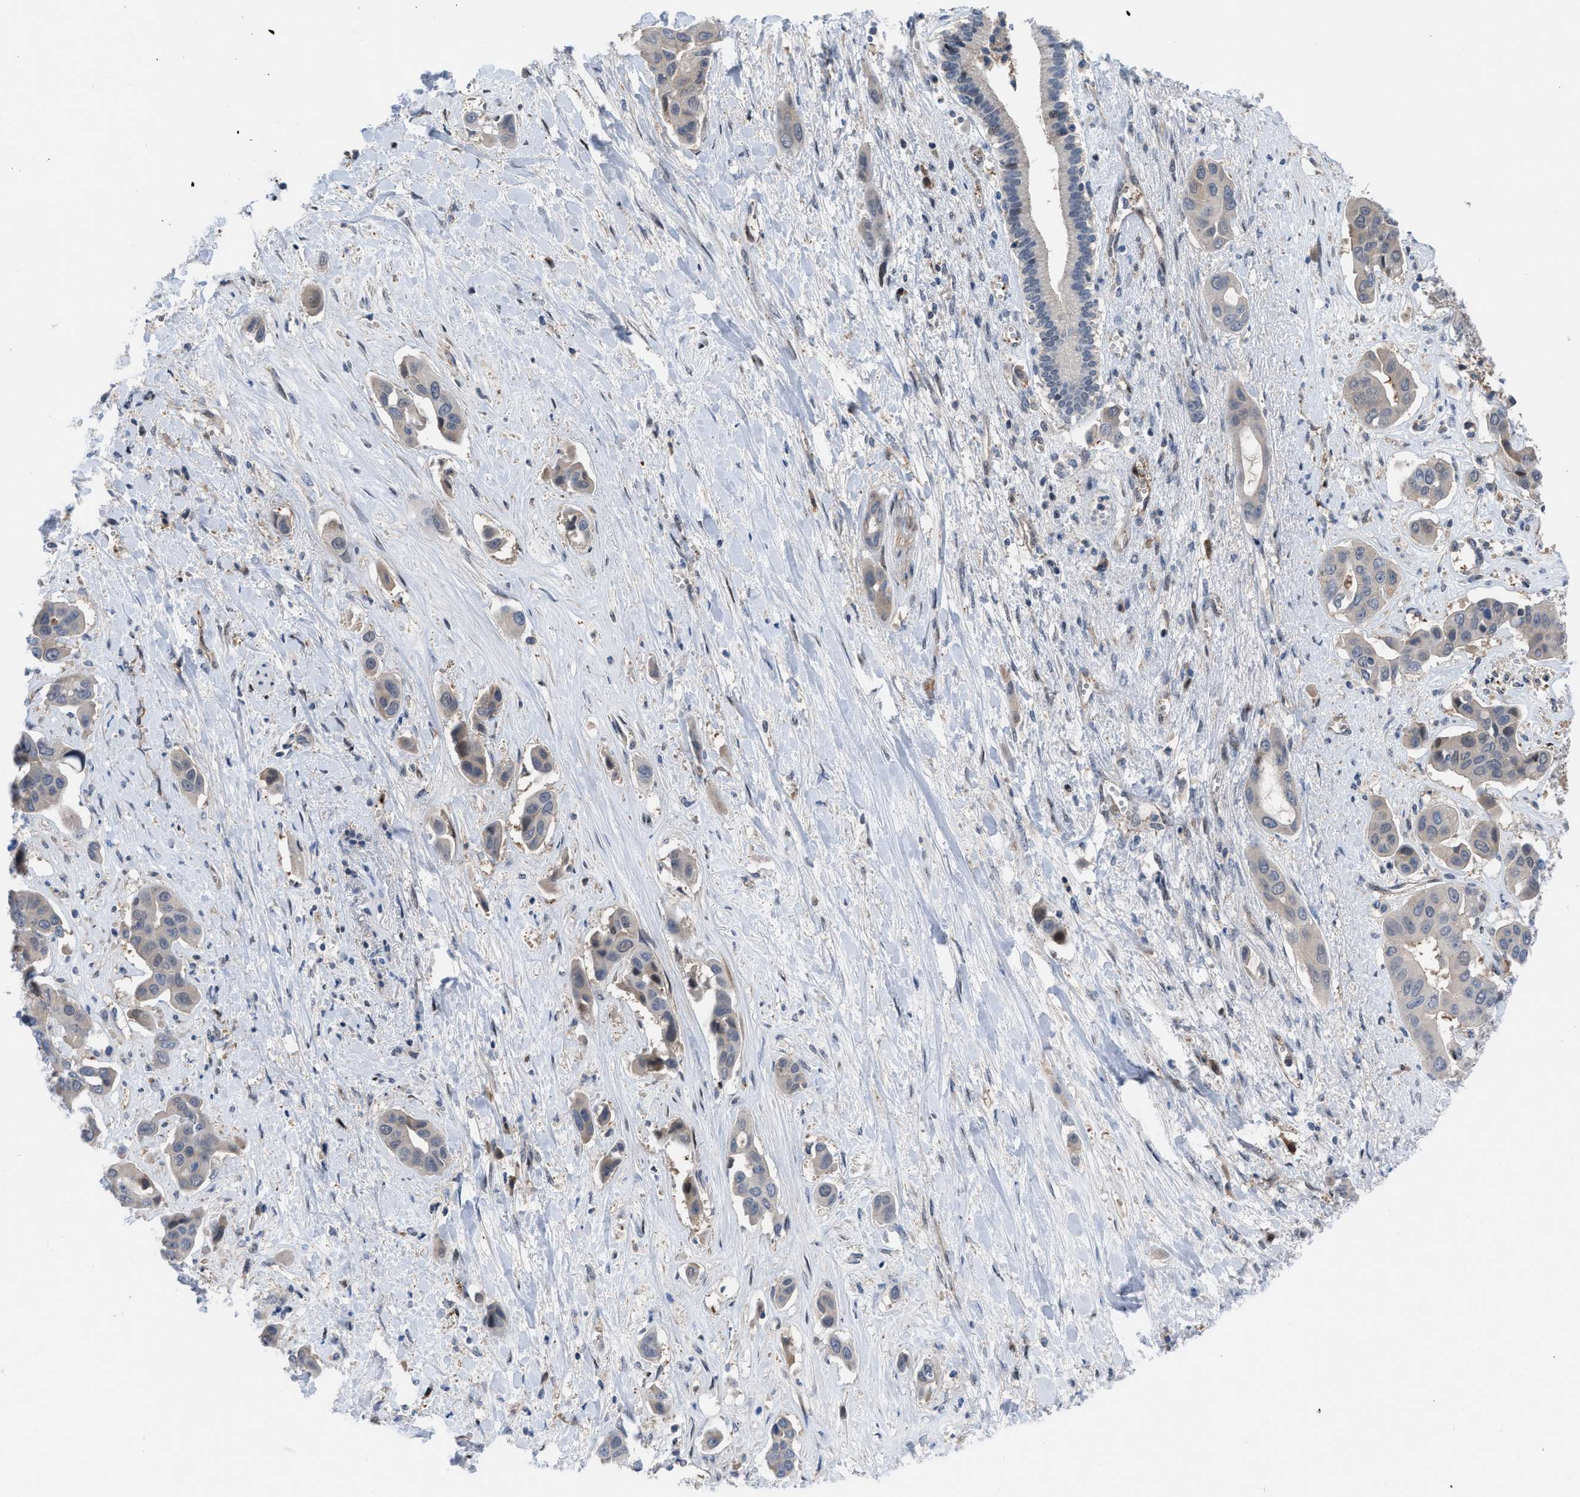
{"staining": {"intensity": "weak", "quantity": ">75%", "location": "cytoplasmic/membranous"}, "tissue": "liver cancer", "cell_type": "Tumor cells", "image_type": "cancer", "snomed": [{"axis": "morphology", "description": "Cholangiocarcinoma"}, {"axis": "topography", "description": "Liver"}], "caption": "Liver cancer was stained to show a protein in brown. There is low levels of weak cytoplasmic/membranous positivity in approximately >75% of tumor cells.", "gene": "IL17RE", "patient": {"sex": "female", "age": 52}}